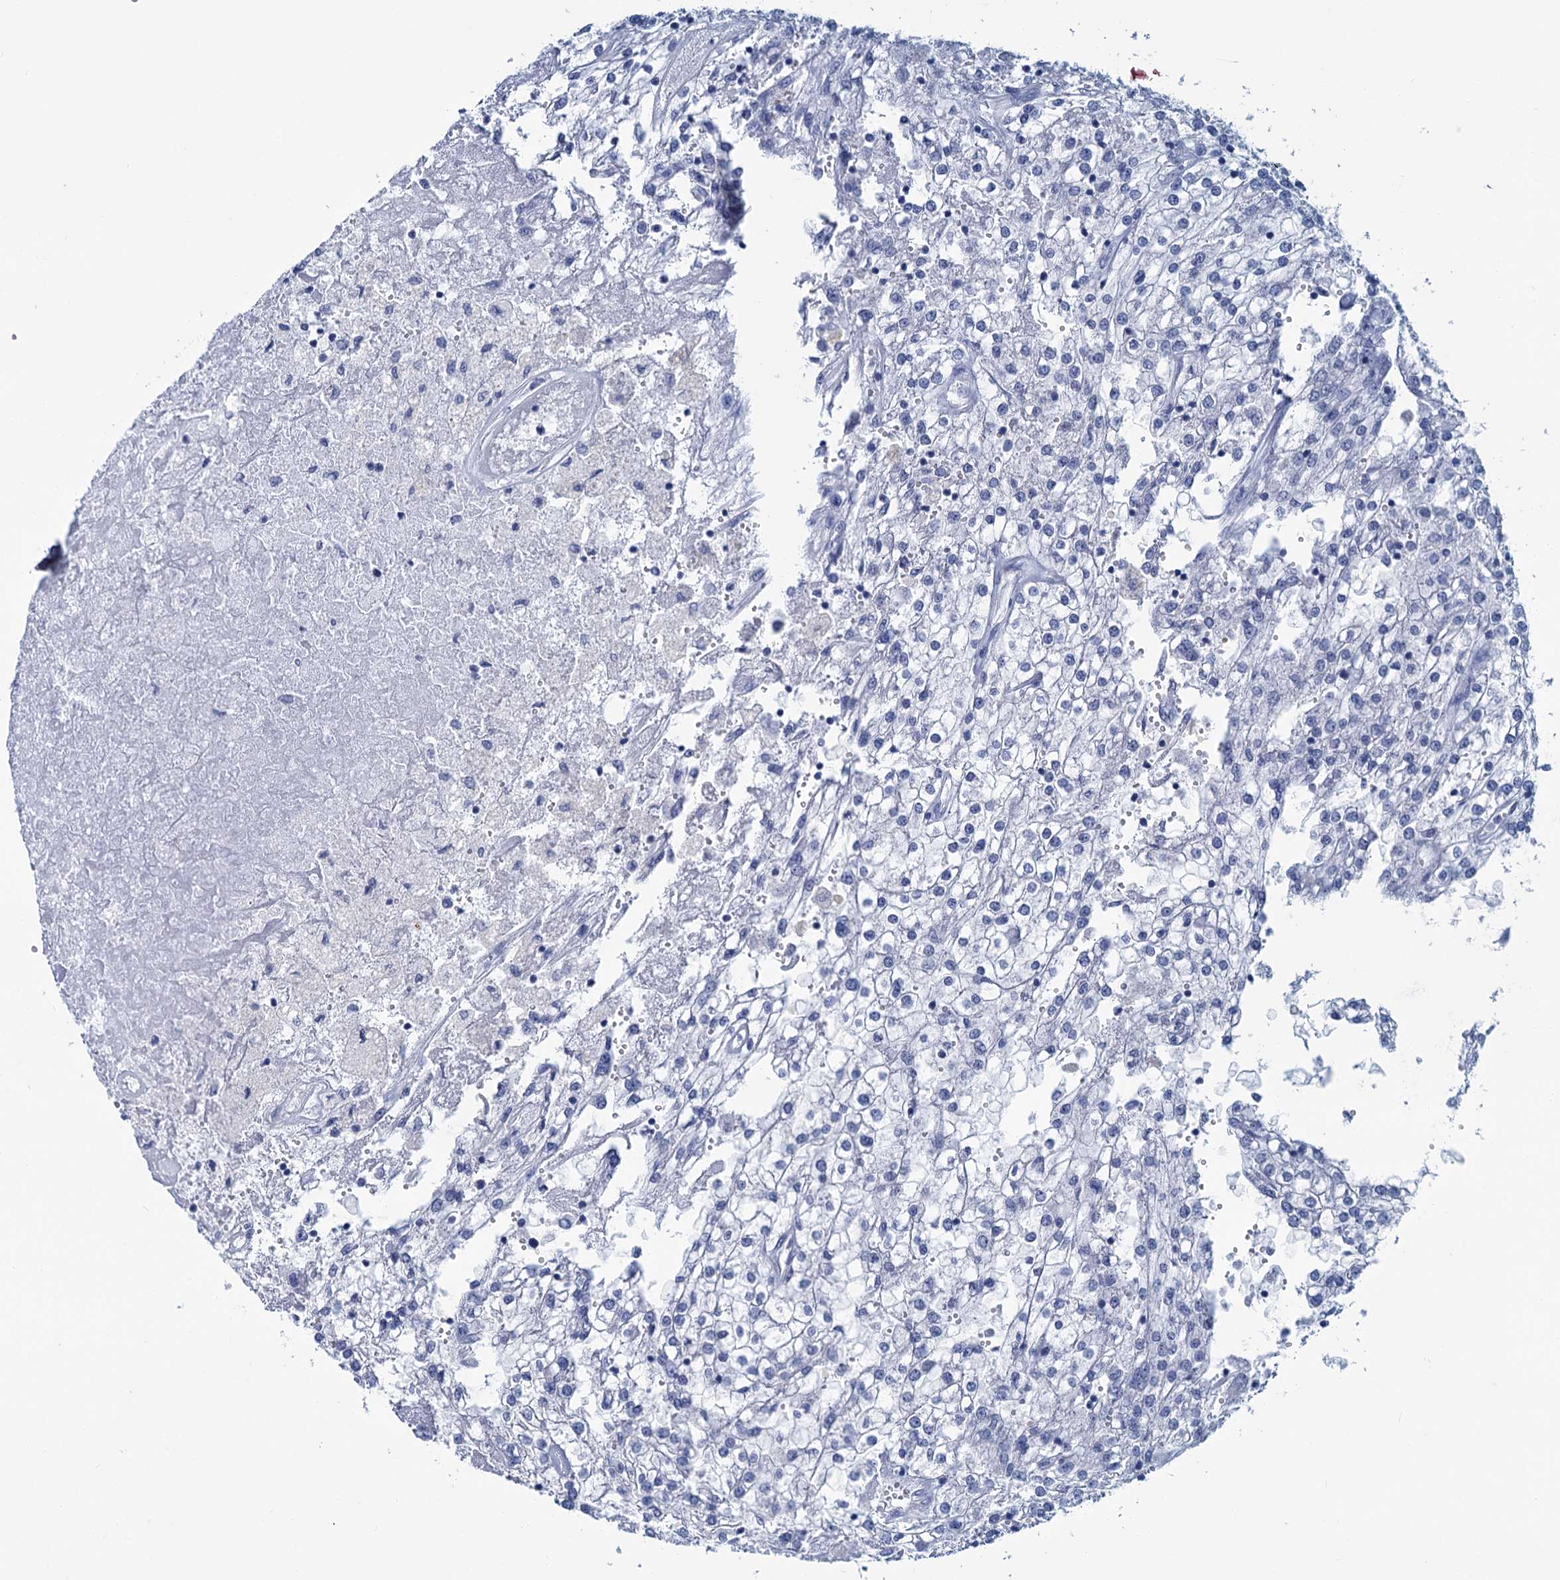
{"staining": {"intensity": "negative", "quantity": "none", "location": "none"}, "tissue": "renal cancer", "cell_type": "Tumor cells", "image_type": "cancer", "snomed": [{"axis": "morphology", "description": "Adenocarcinoma, NOS"}, {"axis": "topography", "description": "Kidney"}], "caption": "Renal adenocarcinoma stained for a protein using immunohistochemistry displays no staining tumor cells.", "gene": "MYOZ3", "patient": {"sex": "female", "age": 52}}